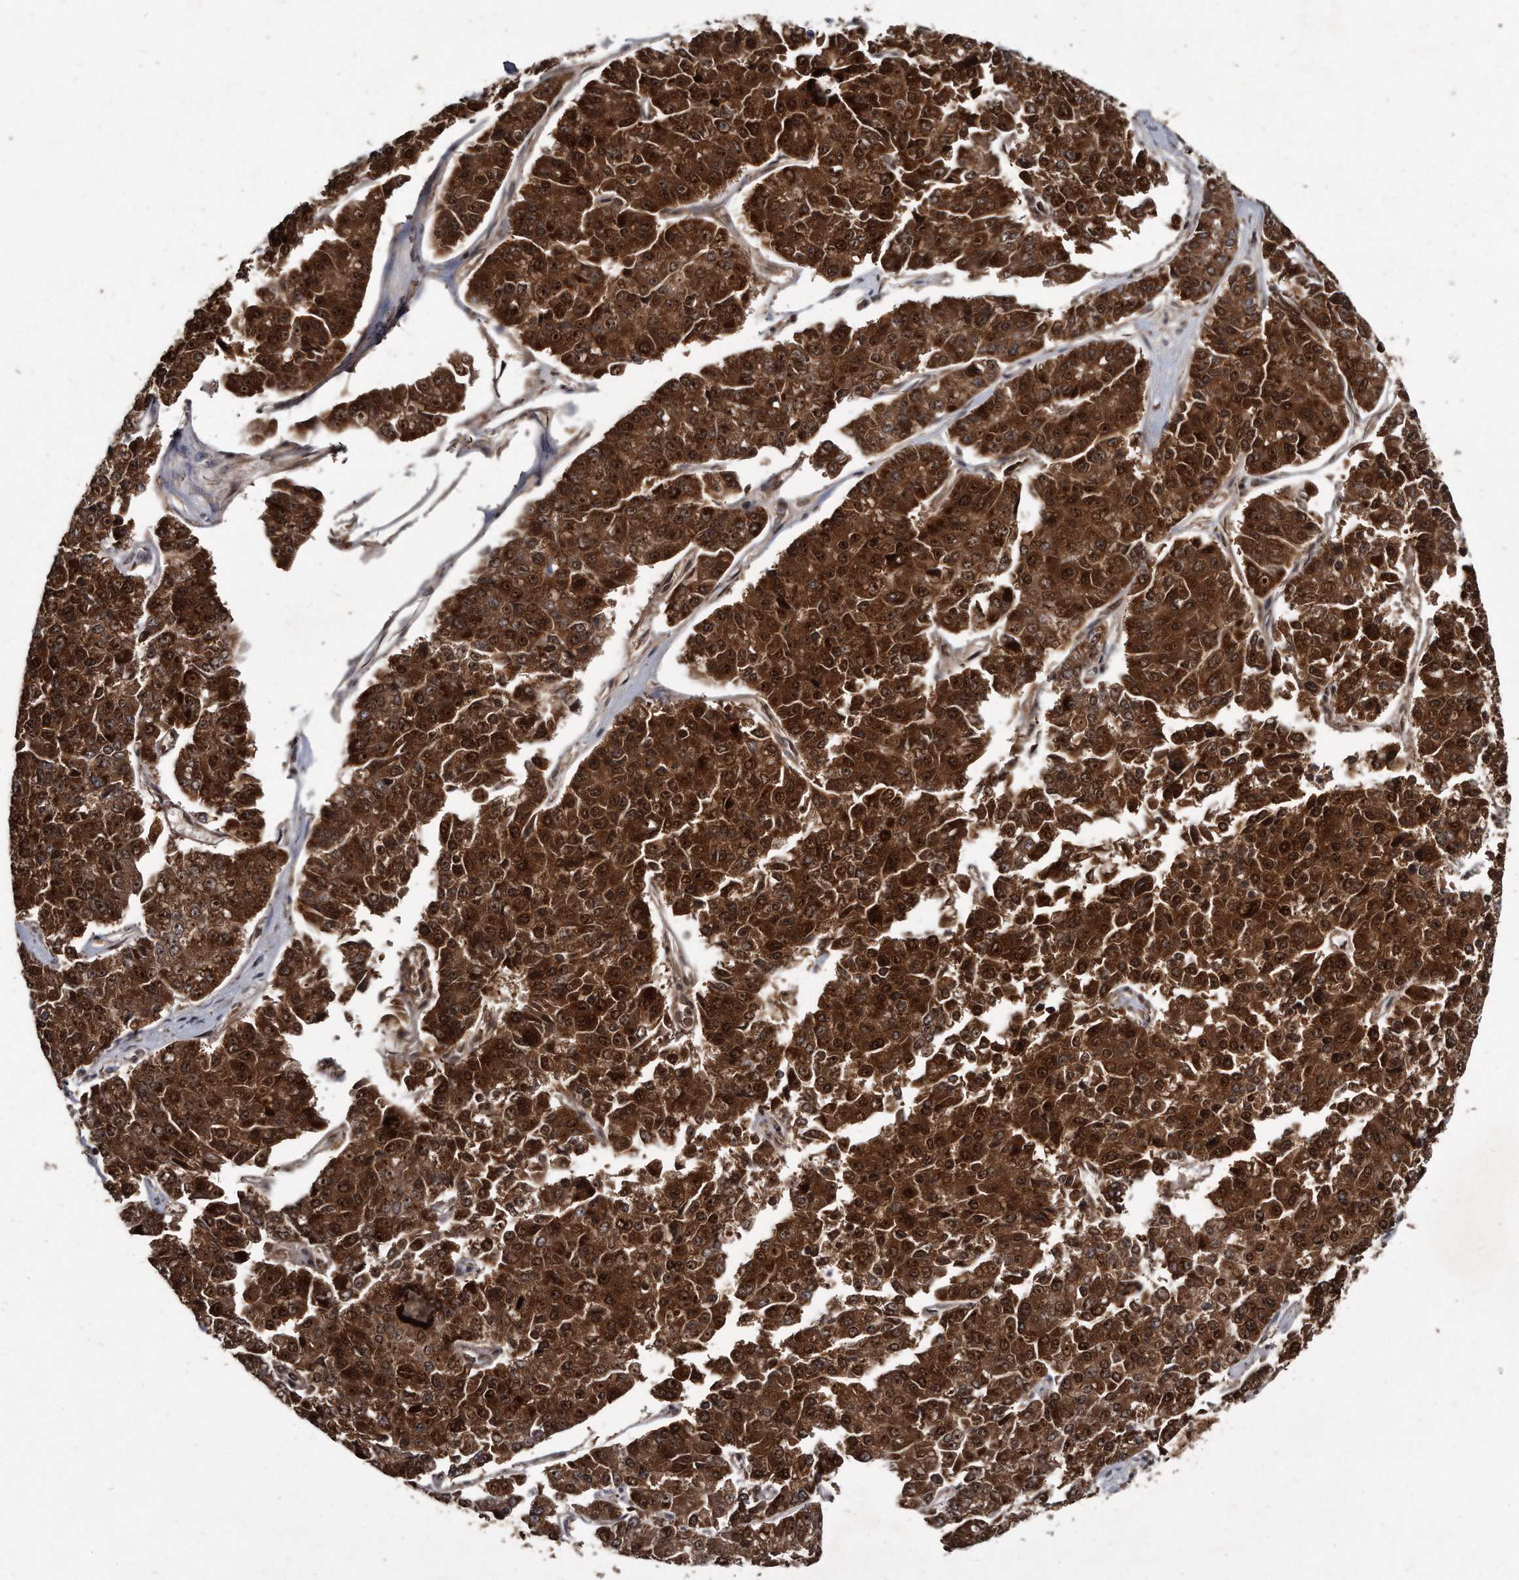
{"staining": {"intensity": "strong", "quantity": ">75%", "location": "cytoplasmic/membranous,nuclear"}, "tissue": "pancreatic cancer", "cell_type": "Tumor cells", "image_type": "cancer", "snomed": [{"axis": "morphology", "description": "Adenocarcinoma, NOS"}, {"axis": "topography", "description": "Pancreas"}], "caption": "Tumor cells exhibit strong cytoplasmic/membranous and nuclear expression in approximately >75% of cells in adenocarcinoma (pancreatic). The protein of interest is stained brown, and the nuclei are stained in blue (DAB IHC with brightfield microscopy, high magnification).", "gene": "FAM136A", "patient": {"sex": "male", "age": 50}}